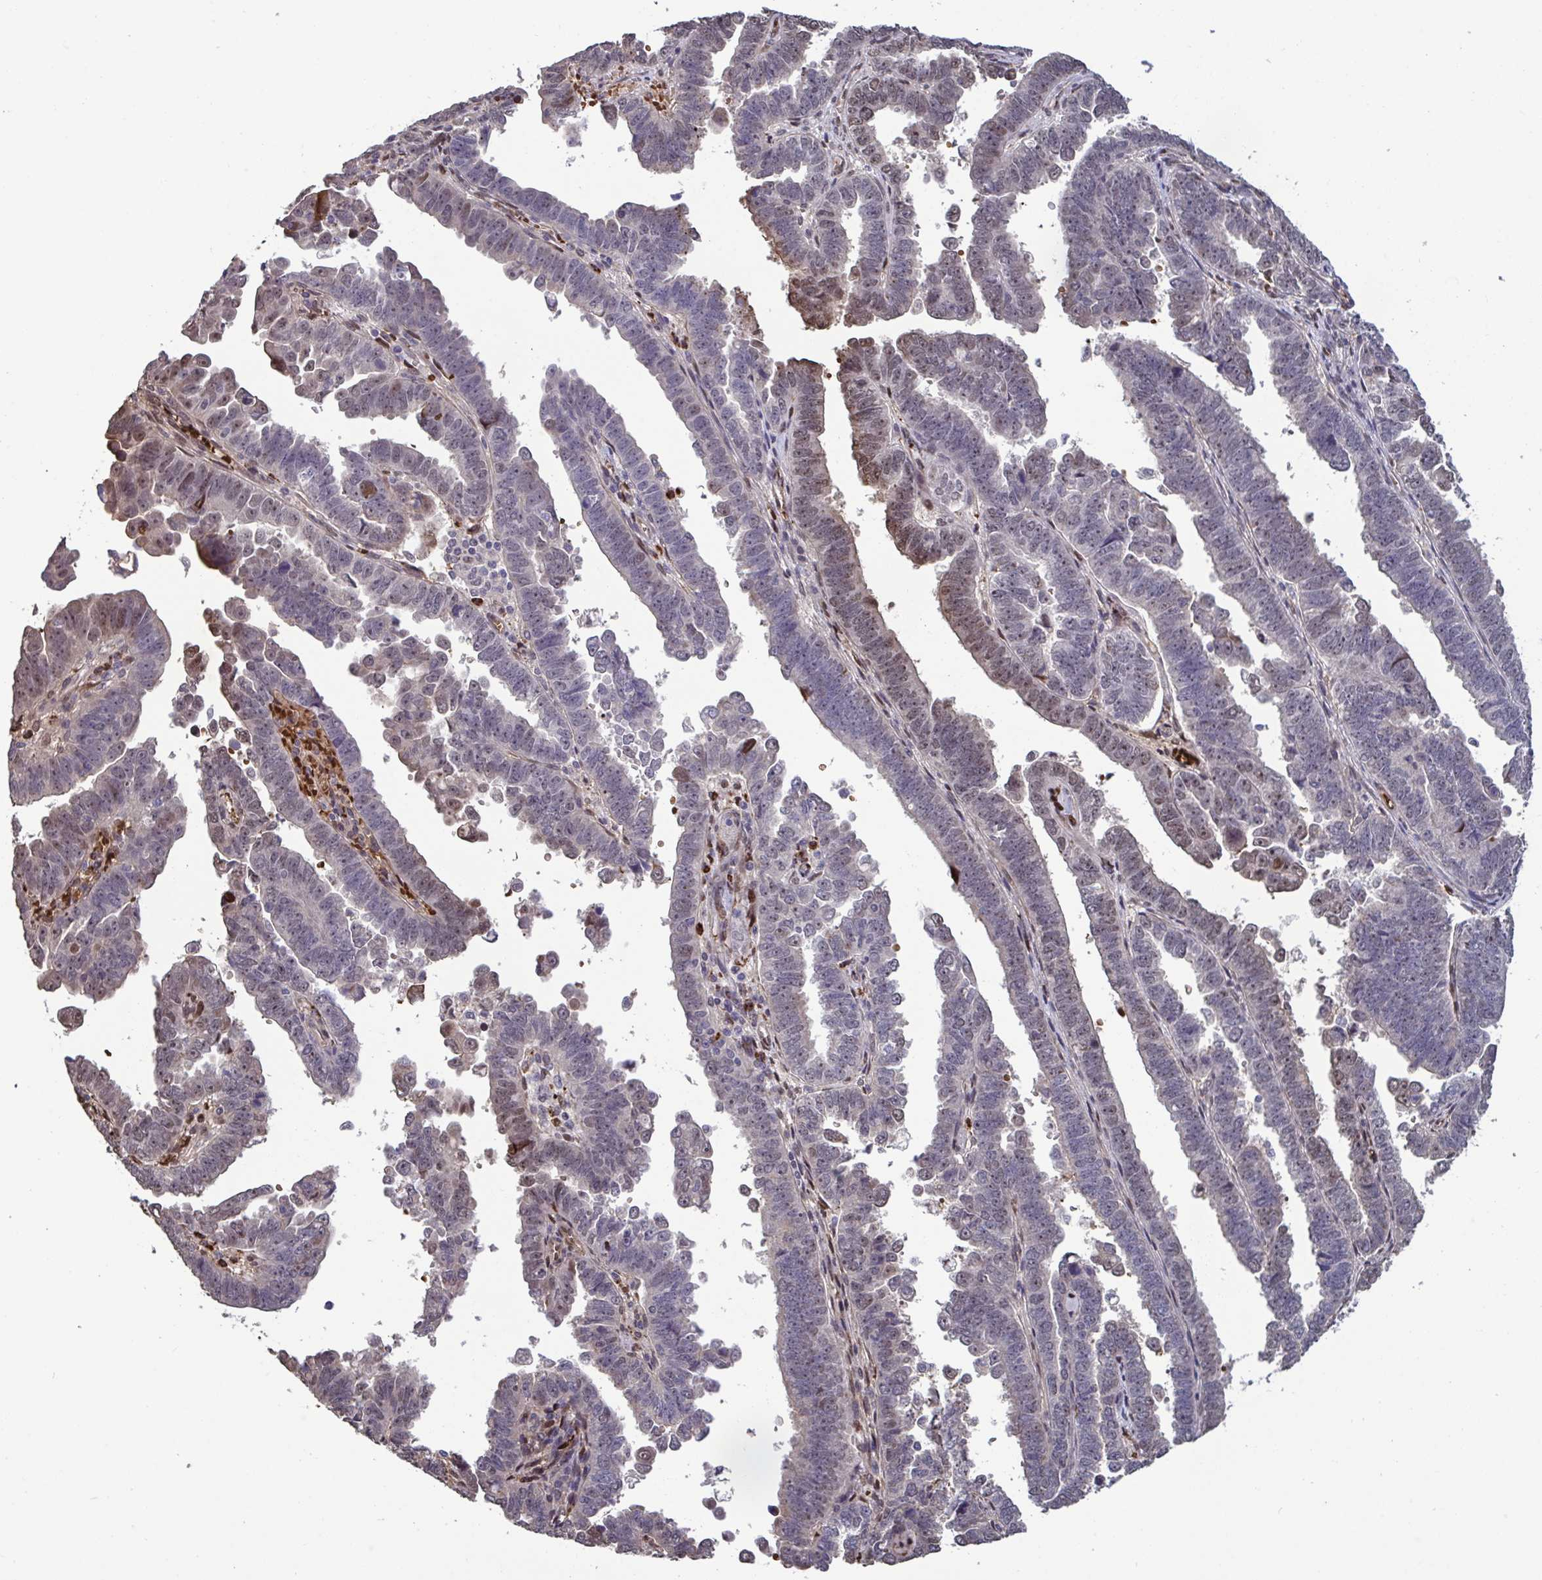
{"staining": {"intensity": "moderate", "quantity": "<25%", "location": "cytoplasmic/membranous,nuclear"}, "tissue": "endometrial cancer", "cell_type": "Tumor cells", "image_type": "cancer", "snomed": [{"axis": "morphology", "description": "Adenocarcinoma, NOS"}, {"axis": "topography", "description": "Endometrium"}], "caption": "Human endometrial cancer (adenocarcinoma) stained with a protein marker shows moderate staining in tumor cells.", "gene": "PELI2", "patient": {"sex": "female", "age": 75}}